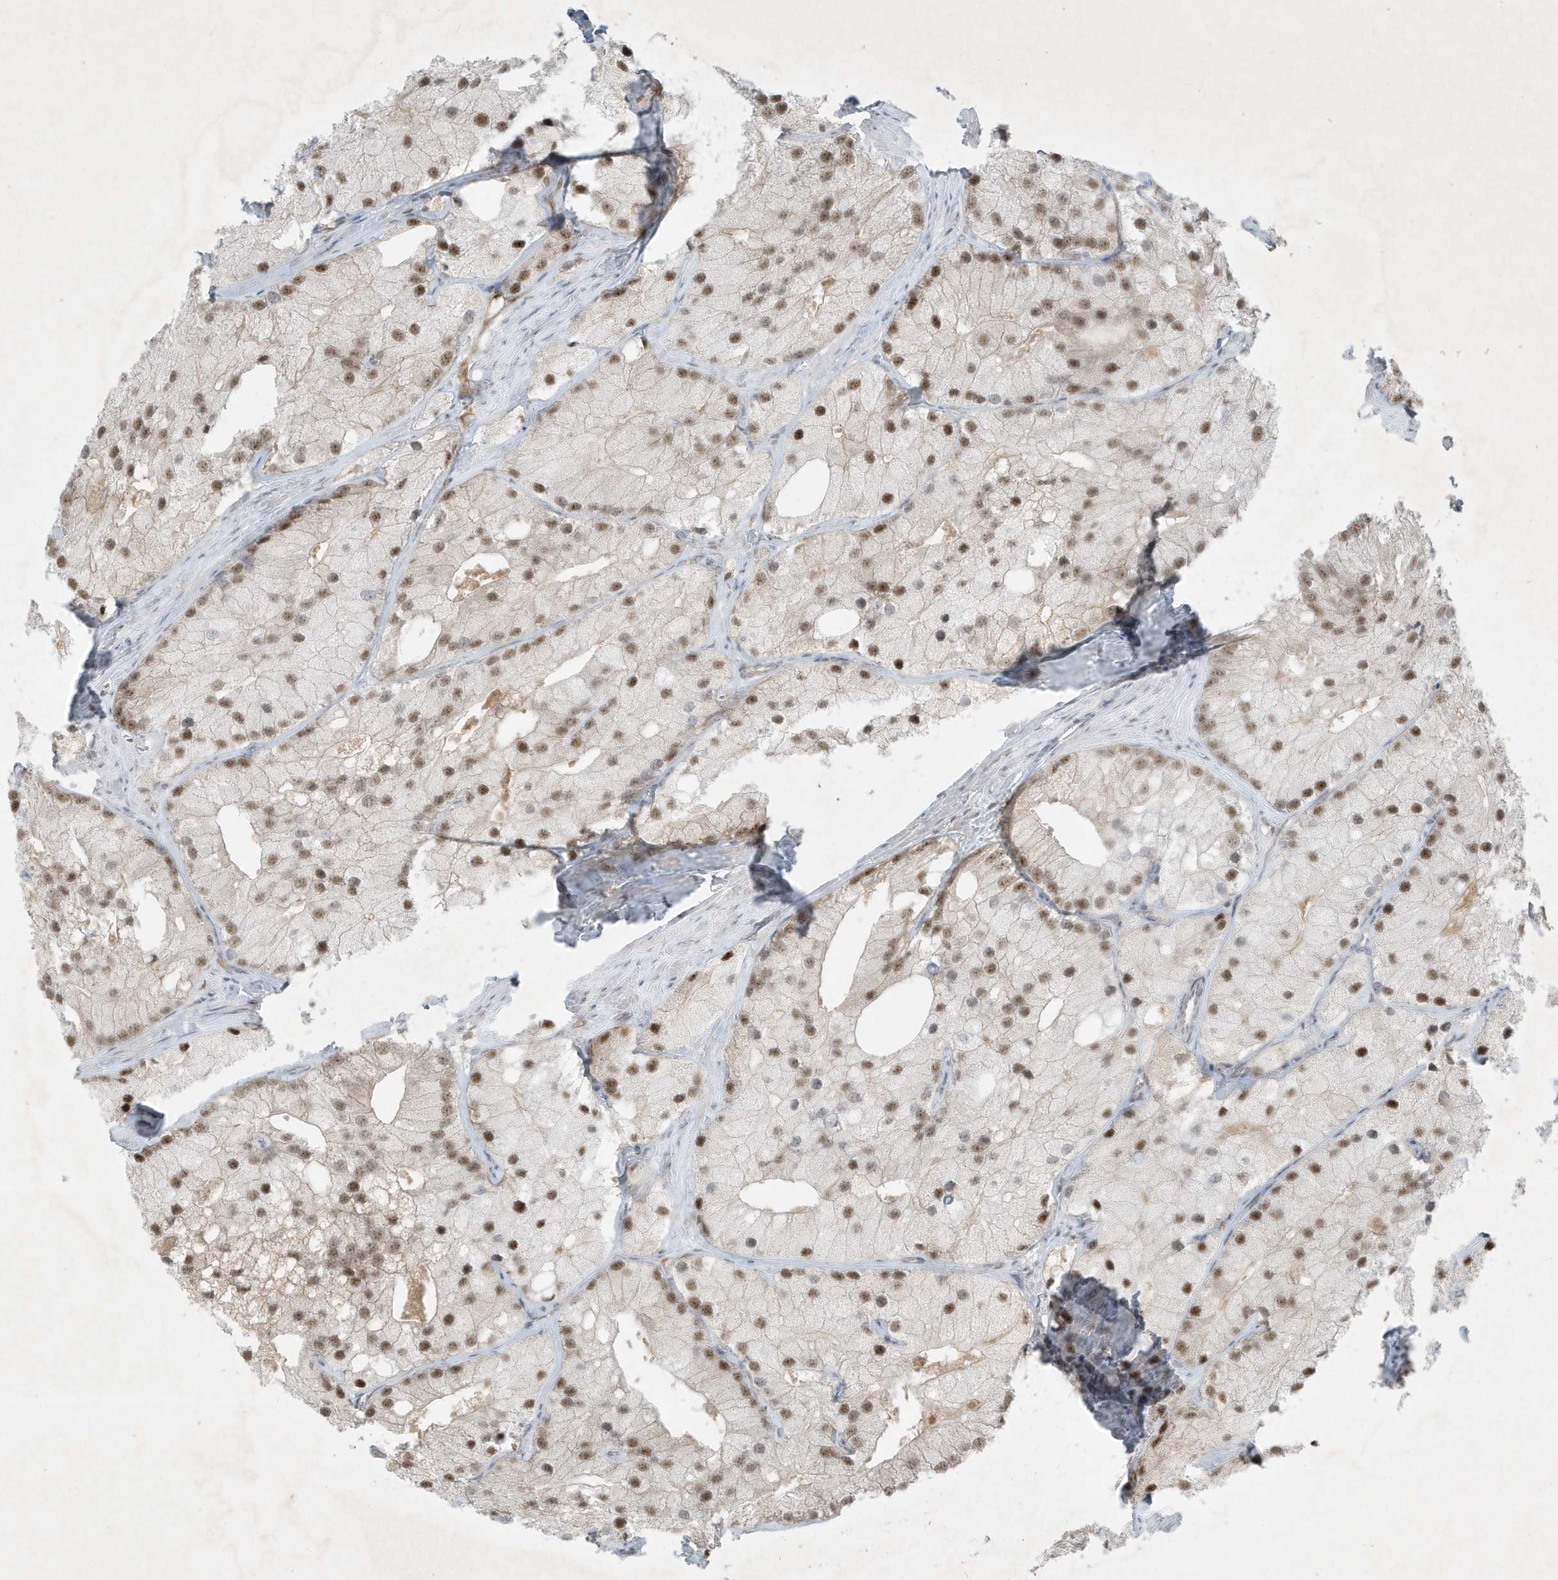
{"staining": {"intensity": "moderate", "quantity": ">75%", "location": "nuclear"}, "tissue": "prostate cancer", "cell_type": "Tumor cells", "image_type": "cancer", "snomed": [{"axis": "morphology", "description": "Adenocarcinoma, Low grade"}, {"axis": "topography", "description": "Prostate"}], "caption": "Protein analysis of prostate cancer tissue exhibits moderate nuclear staining in approximately >75% of tumor cells.", "gene": "MAST3", "patient": {"sex": "male", "age": 69}}